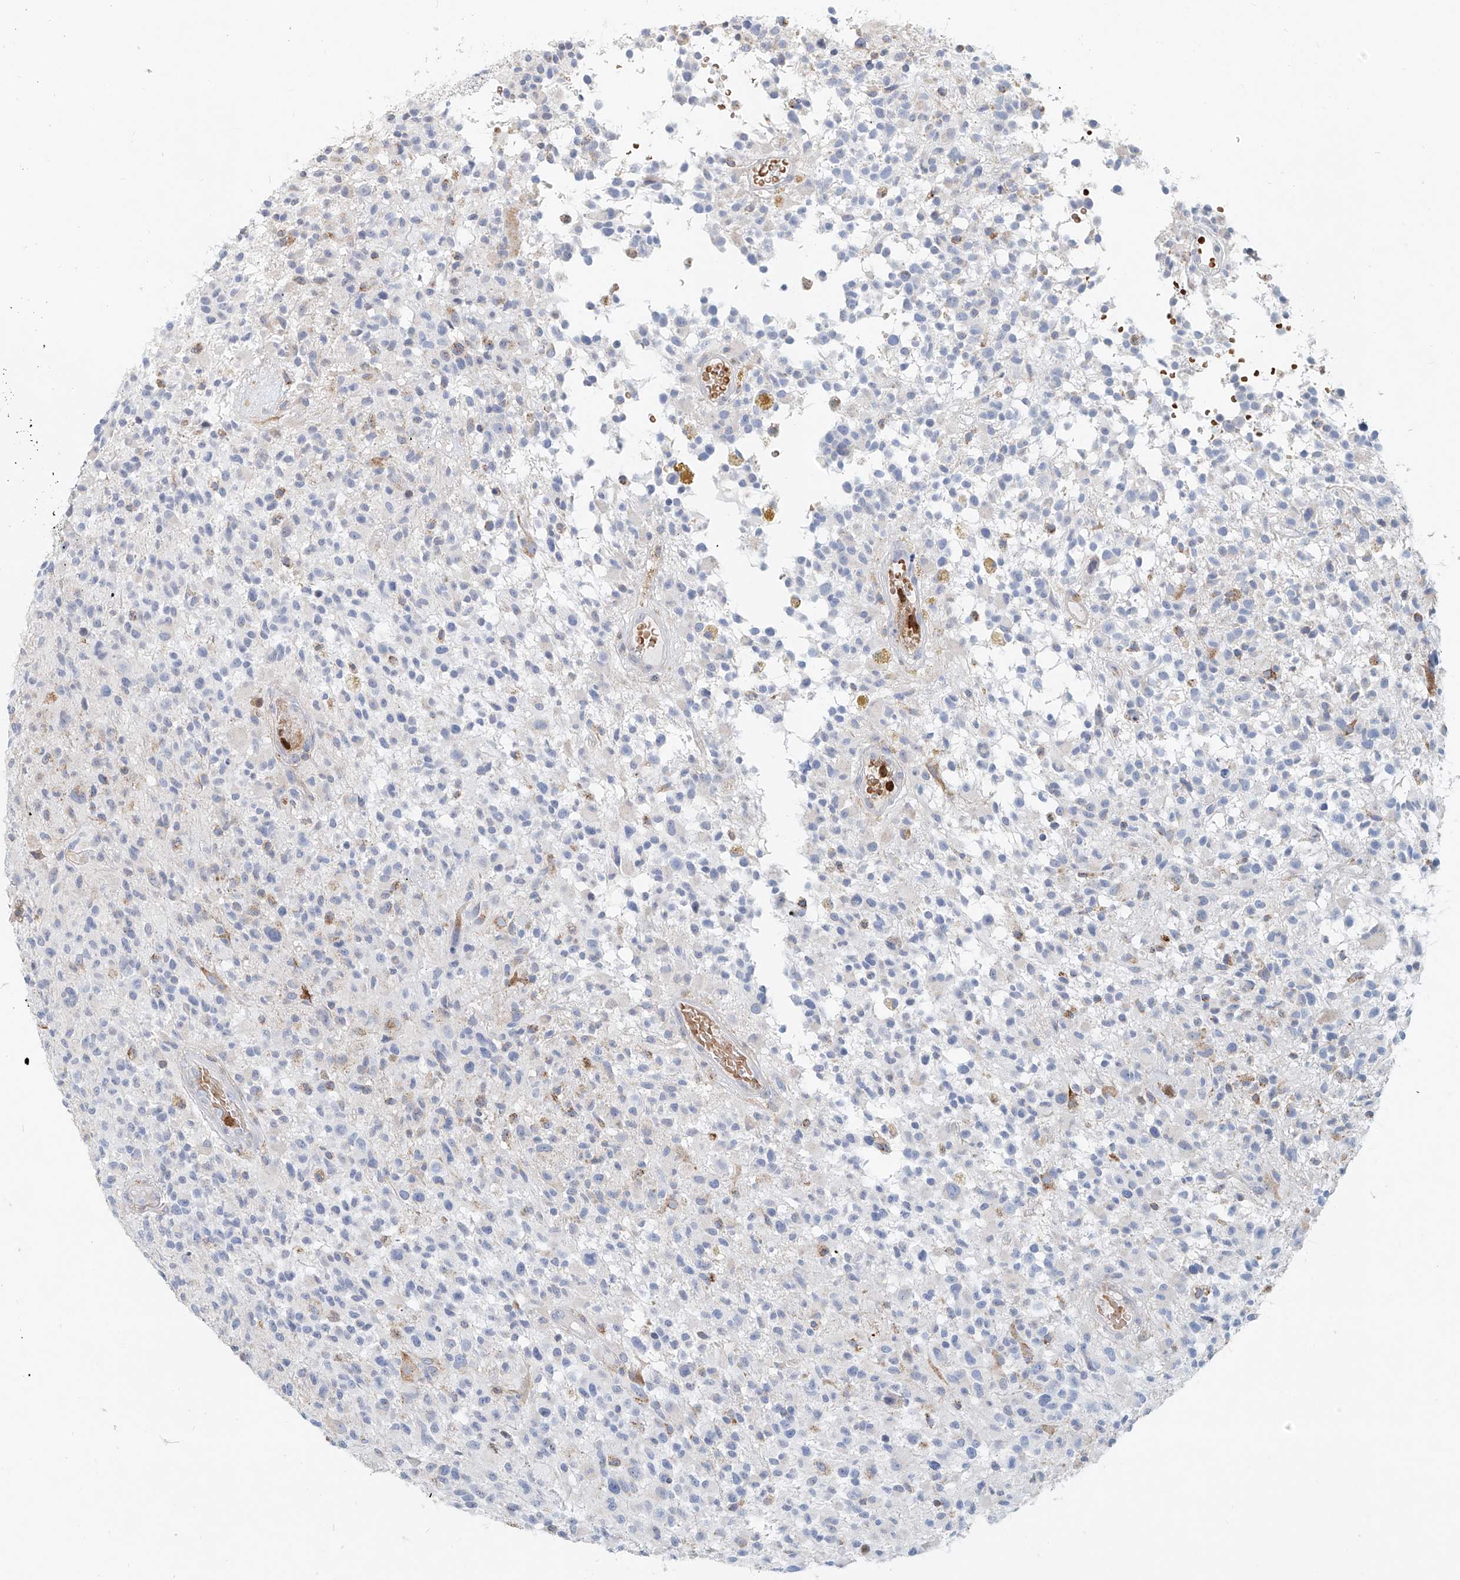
{"staining": {"intensity": "negative", "quantity": "none", "location": "none"}, "tissue": "glioma", "cell_type": "Tumor cells", "image_type": "cancer", "snomed": [{"axis": "morphology", "description": "Glioma, malignant, High grade"}, {"axis": "morphology", "description": "Glioblastoma, NOS"}, {"axis": "topography", "description": "Brain"}], "caption": "Tumor cells are negative for brown protein staining in malignant glioma (high-grade).", "gene": "PTPRA", "patient": {"sex": "male", "age": 60}}